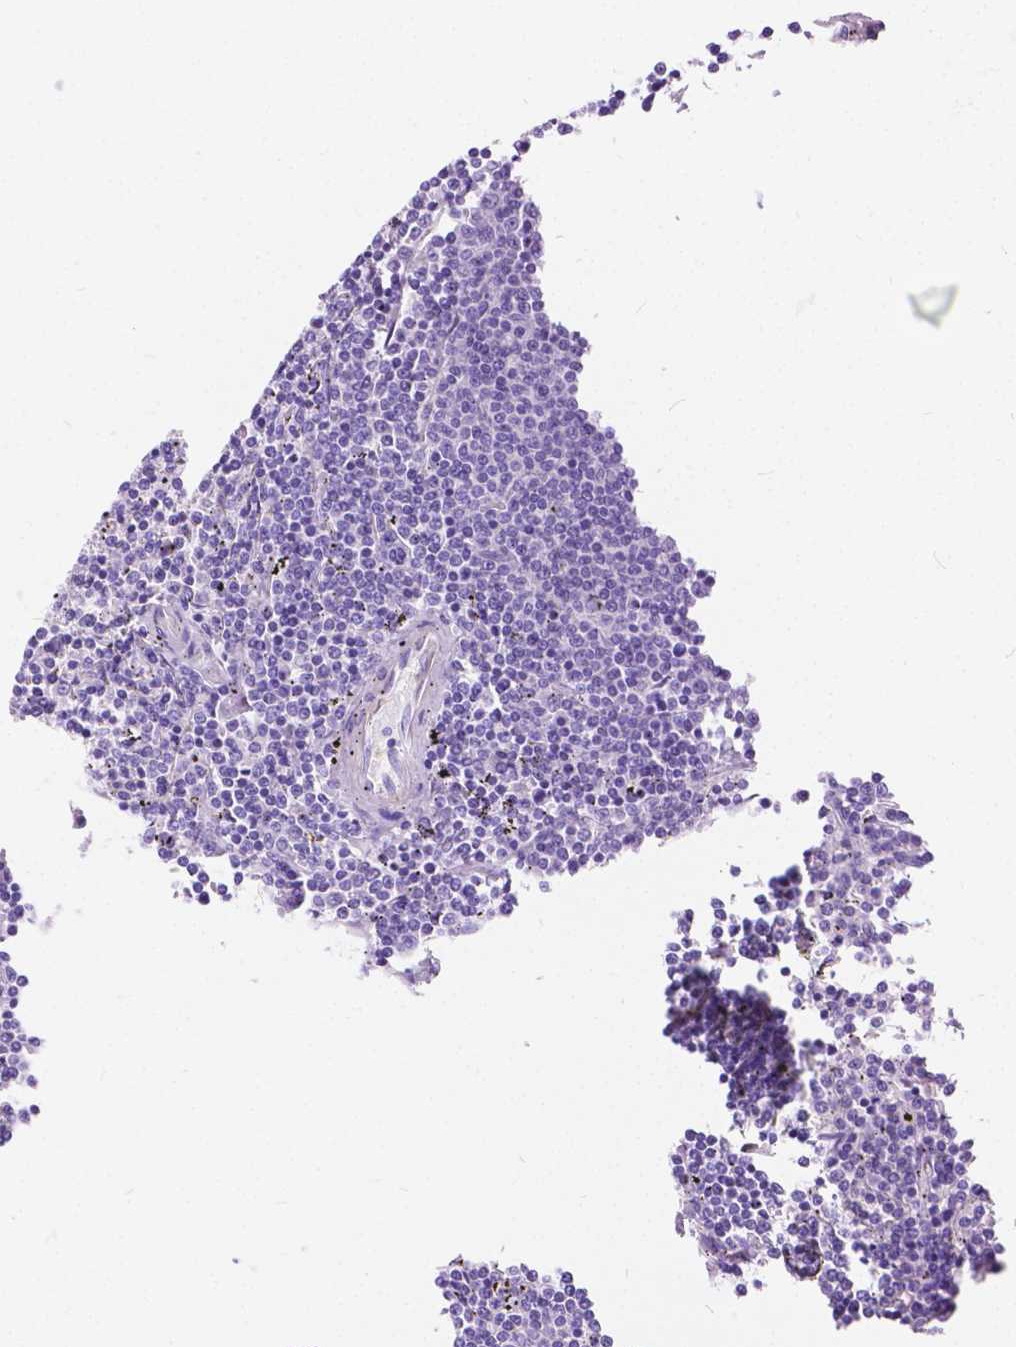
{"staining": {"intensity": "negative", "quantity": "none", "location": "none"}, "tissue": "lymphoma", "cell_type": "Tumor cells", "image_type": "cancer", "snomed": [{"axis": "morphology", "description": "Malignant lymphoma, non-Hodgkin's type, Low grade"}, {"axis": "topography", "description": "Spleen"}], "caption": "This is a micrograph of IHC staining of lymphoma, which shows no positivity in tumor cells.", "gene": "CHRM1", "patient": {"sex": "female", "age": 50}}